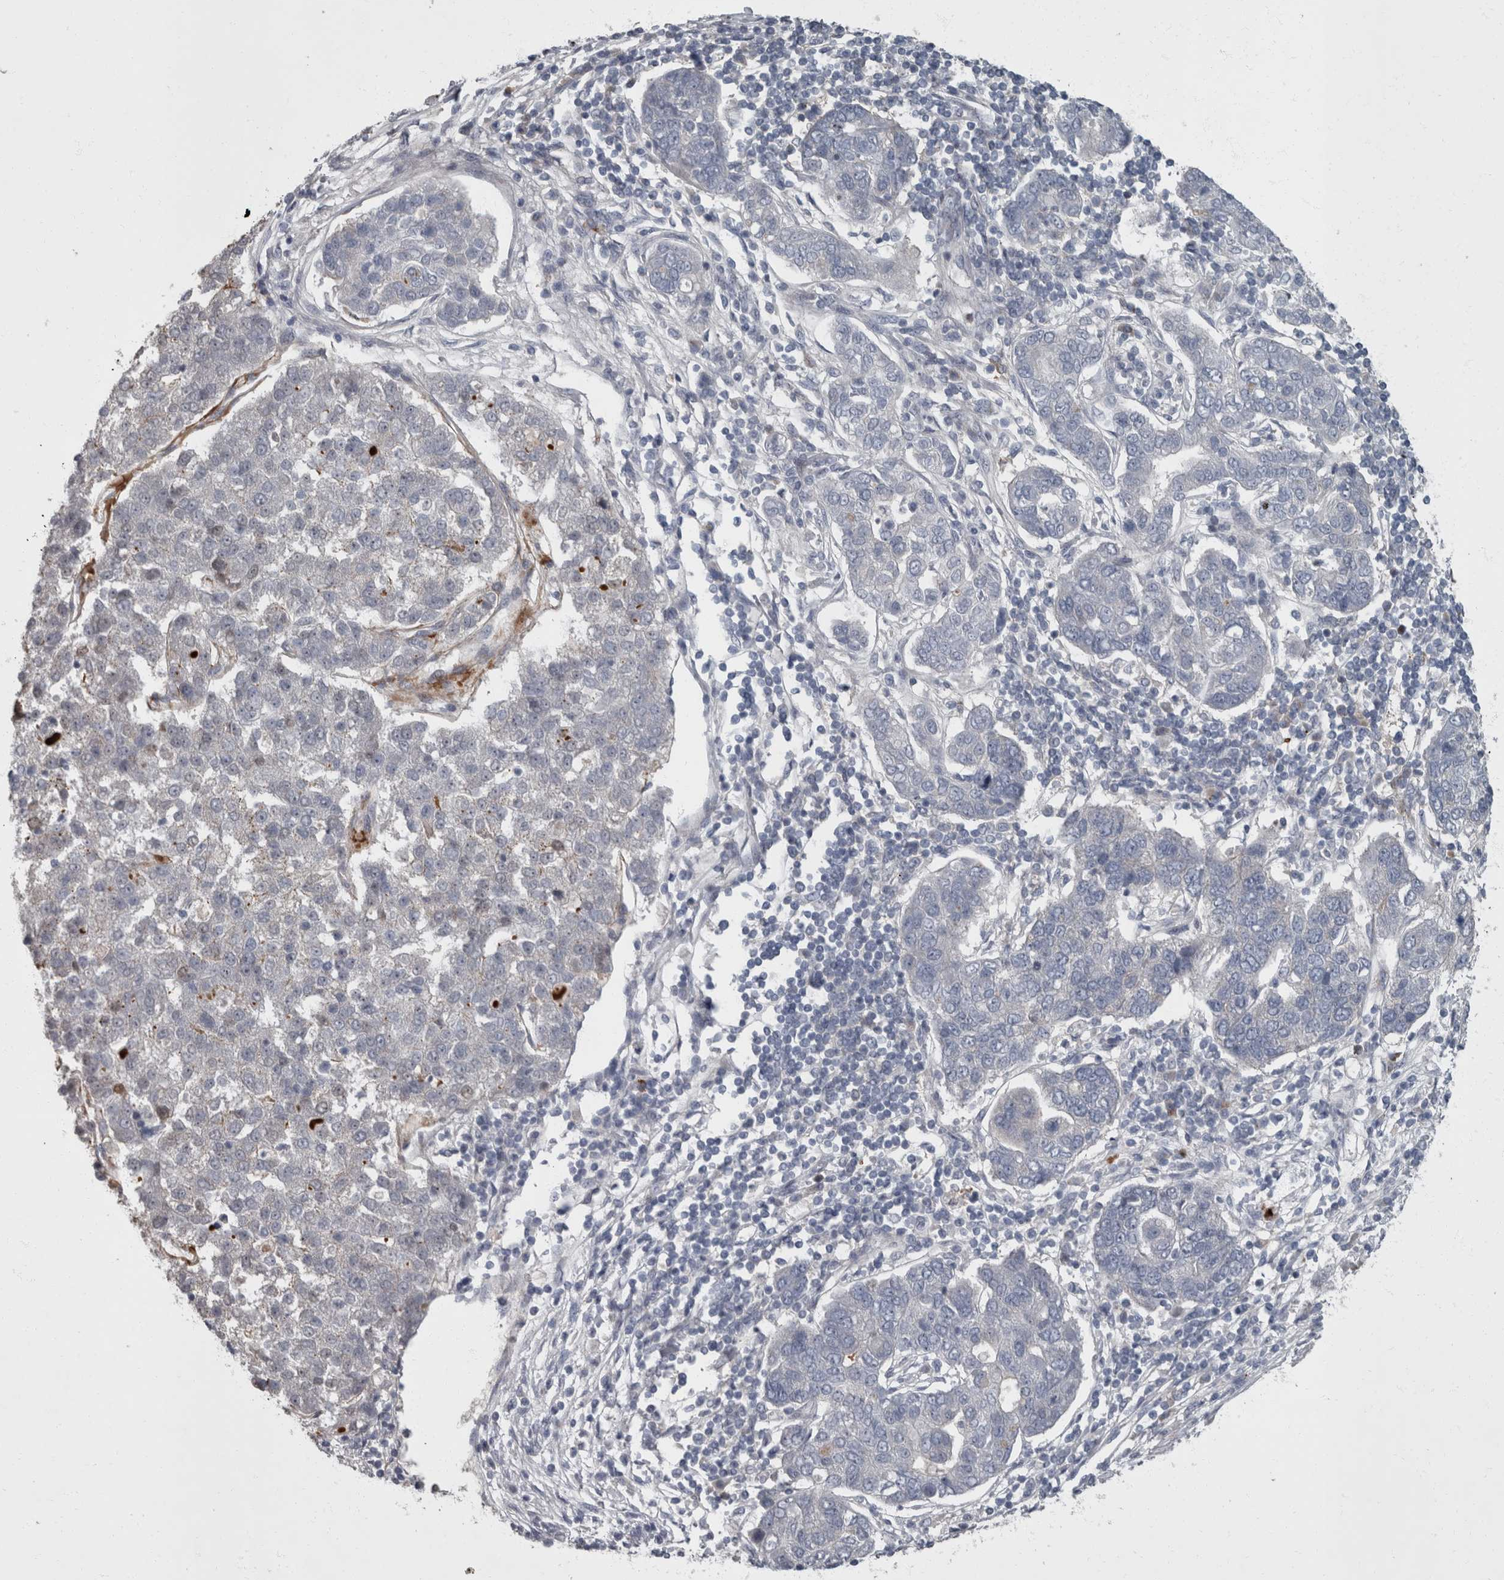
{"staining": {"intensity": "negative", "quantity": "none", "location": "none"}, "tissue": "pancreatic cancer", "cell_type": "Tumor cells", "image_type": "cancer", "snomed": [{"axis": "morphology", "description": "Adenocarcinoma, NOS"}, {"axis": "topography", "description": "Pancreas"}], "caption": "Tumor cells show no significant protein expression in pancreatic cancer (adenocarcinoma).", "gene": "CDC42BPG", "patient": {"sex": "female", "age": 61}}